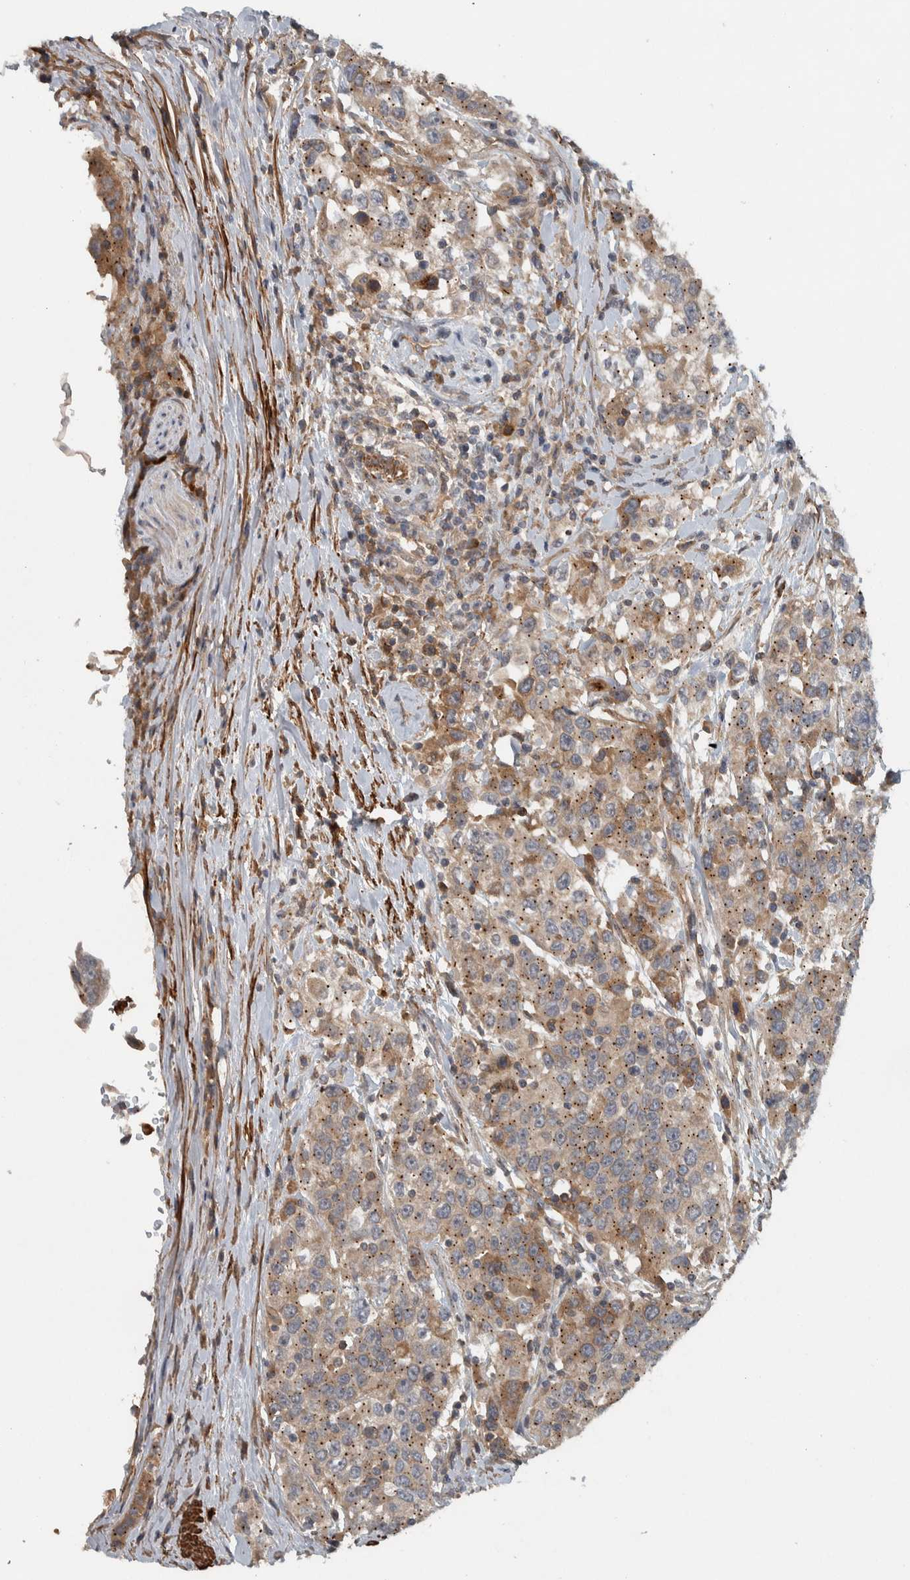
{"staining": {"intensity": "moderate", "quantity": ">75%", "location": "cytoplasmic/membranous"}, "tissue": "urothelial cancer", "cell_type": "Tumor cells", "image_type": "cancer", "snomed": [{"axis": "morphology", "description": "Urothelial carcinoma, High grade"}, {"axis": "topography", "description": "Urinary bladder"}], "caption": "IHC histopathology image of human urothelial cancer stained for a protein (brown), which demonstrates medium levels of moderate cytoplasmic/membranous positivity in about >75% of tumor cells.", "gene": "LBHD1", "patient": {"sex": "female", "age": 80}}